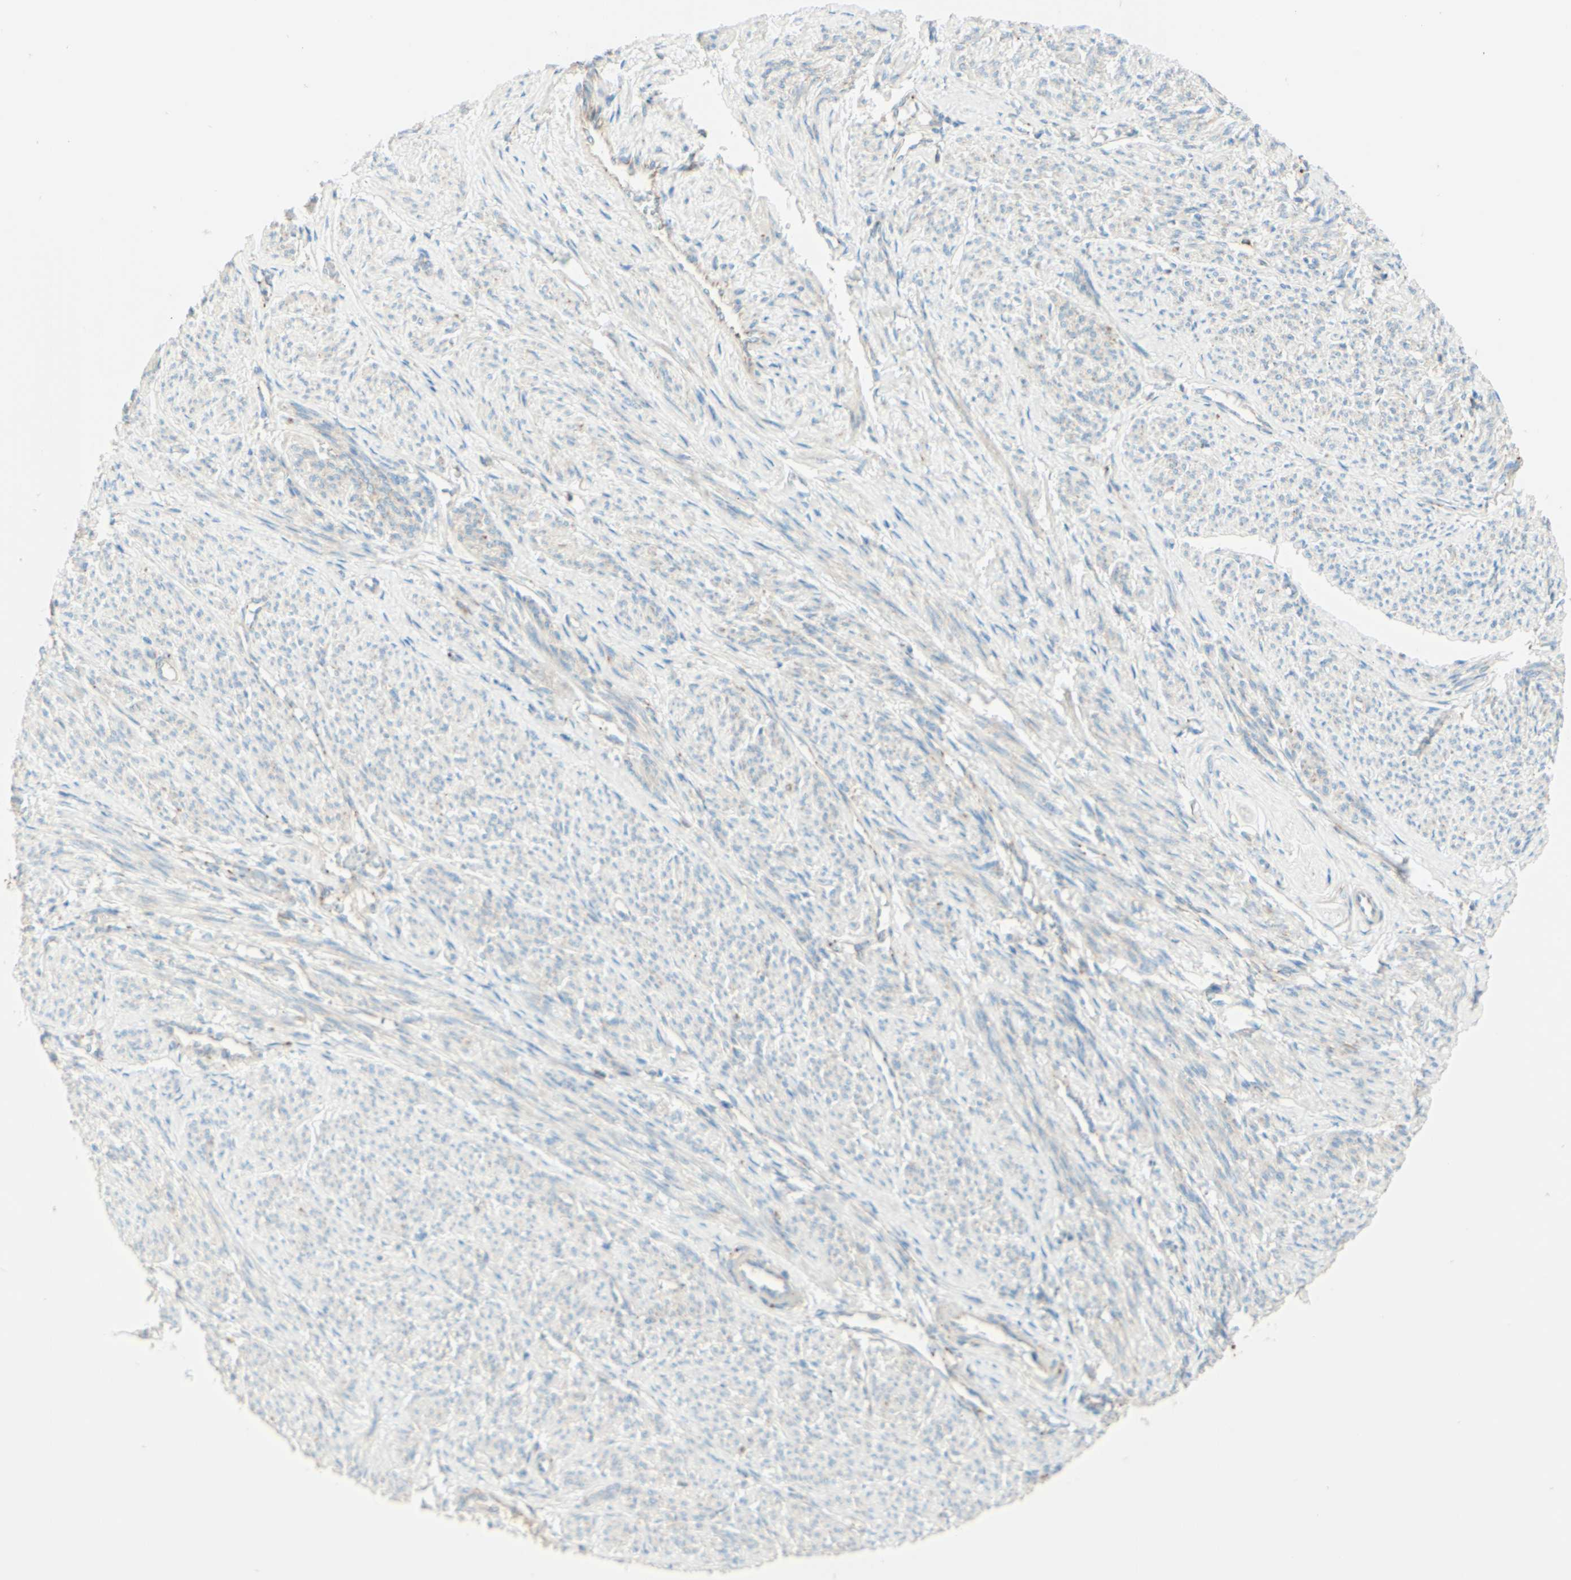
{"staining": {"intensity": "moderate", "quantity": "<25%", "location": "cytoplasmic/membranous"}, "tissue": "smooth muscle", "cell_type": "Smooth muscle cells", "image_type": "normal", "snomed": [{"axis": "morphology", "description": "Normal tissue, NOS"}, {"axis": "topography", "description": "Smooth muscle"}], "caption": "A high-resolution histopathology image shows IHC staining of benign smooth muscle, which demonstrates moderate cytoplasmic/membranous positivity in about <25% of smooth muscle cells. (DAB (3,3'-diaminobenzidine) IHC with brightfield microscopy, high magnification).", "gene": "ARMC10", "patient": {"sex": "female", "age": 65}}